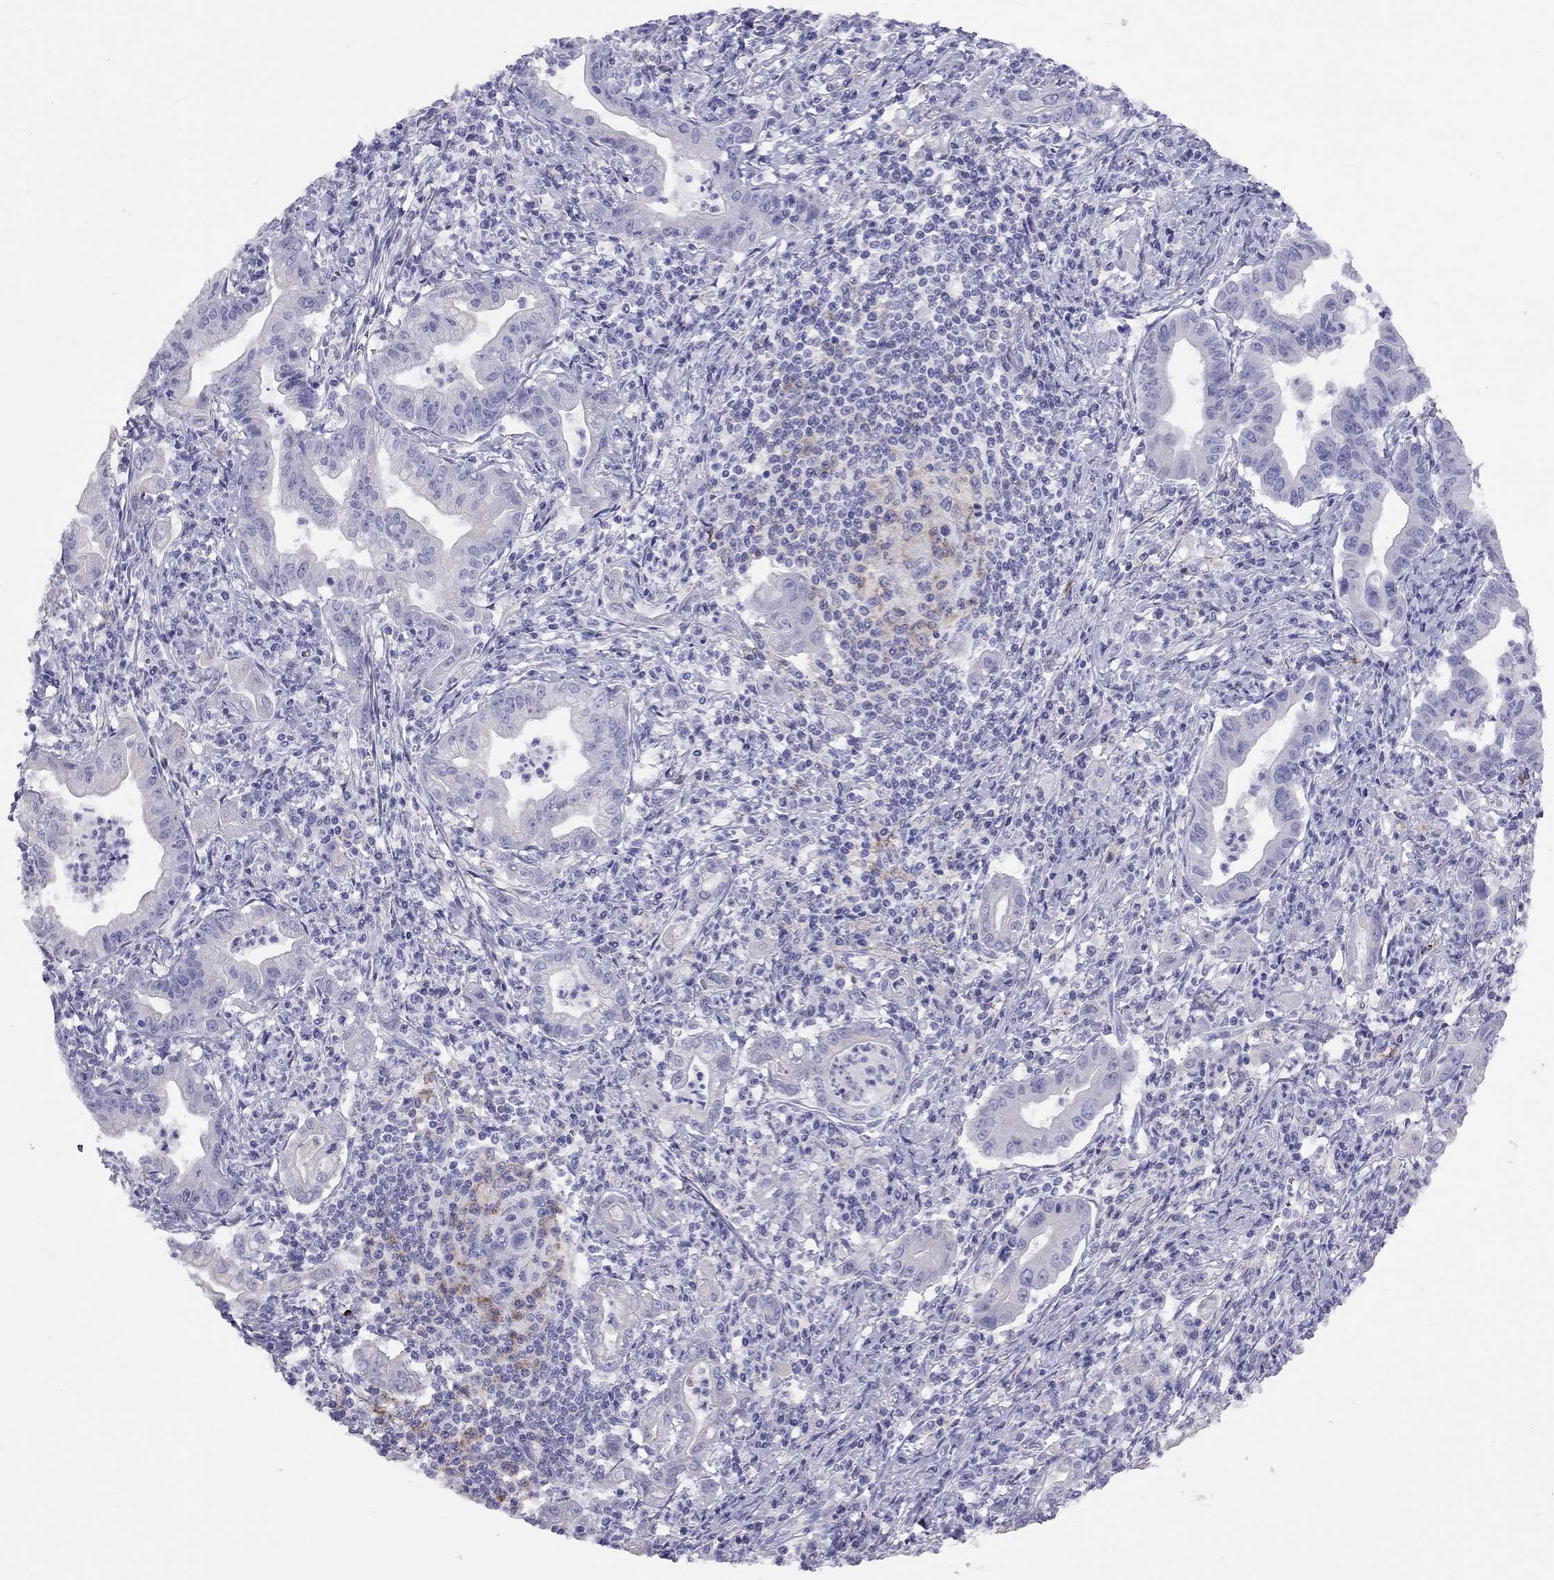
{"staining": {"intensity": "negative", "quantity": "none", "location": "none"}, "tissue": "stomach cancer", "cell_type": "Tumor cells", "image_type": "cancer", "snomed": [{"axis": "morphology", "description": "Adenocarcinoma, NOS"}, {"axis": "topography", "description": "Stomach, upper"}], "caption": "Adenocarcinoma (stomach) stained for a protein using immunohistochemistry demonstrates no expression tumor cells.", "gene": "HLA-DQB2", "patient": {"sex": "female", "age": 79}}